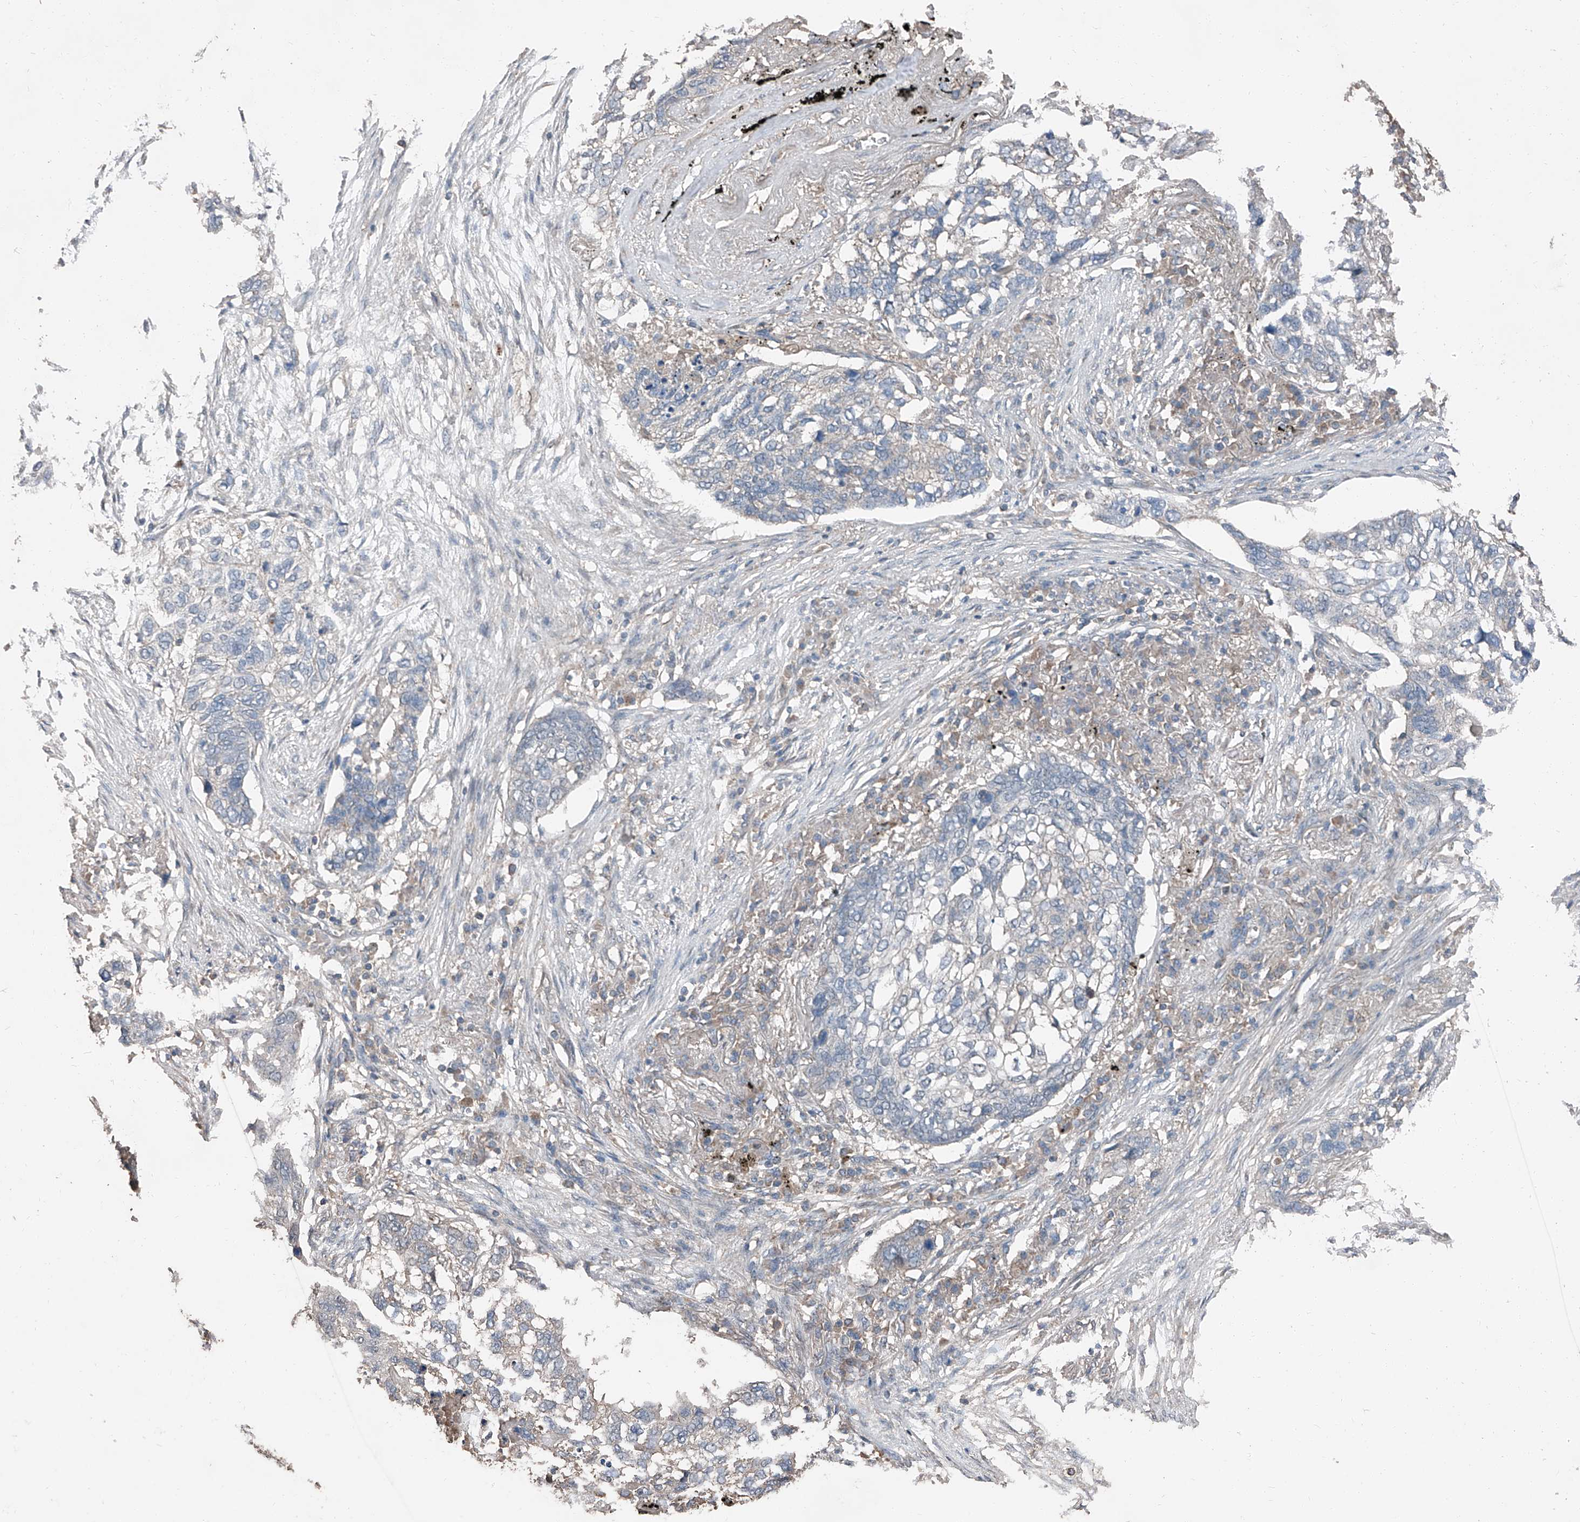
{"staining": {"intensity": "negative", "quantity": "none", "location": "none"}, "tissue": "lung cancer", "cell_type": "Tumor cells", "image_type": "cancer", "snomed": [{"axis": "morphology", "description": "Squamous cell carcinoma, NOS"}, {"axis": "topography", "description": "Lung"}], "caption": "The immunohistochemistry micrograph has no significant expression in tumor cells of squamous cell carcinoma (lung) tissue.", "gene": "MAMLD1", "patient": {"sex": "female", "age": 63}}